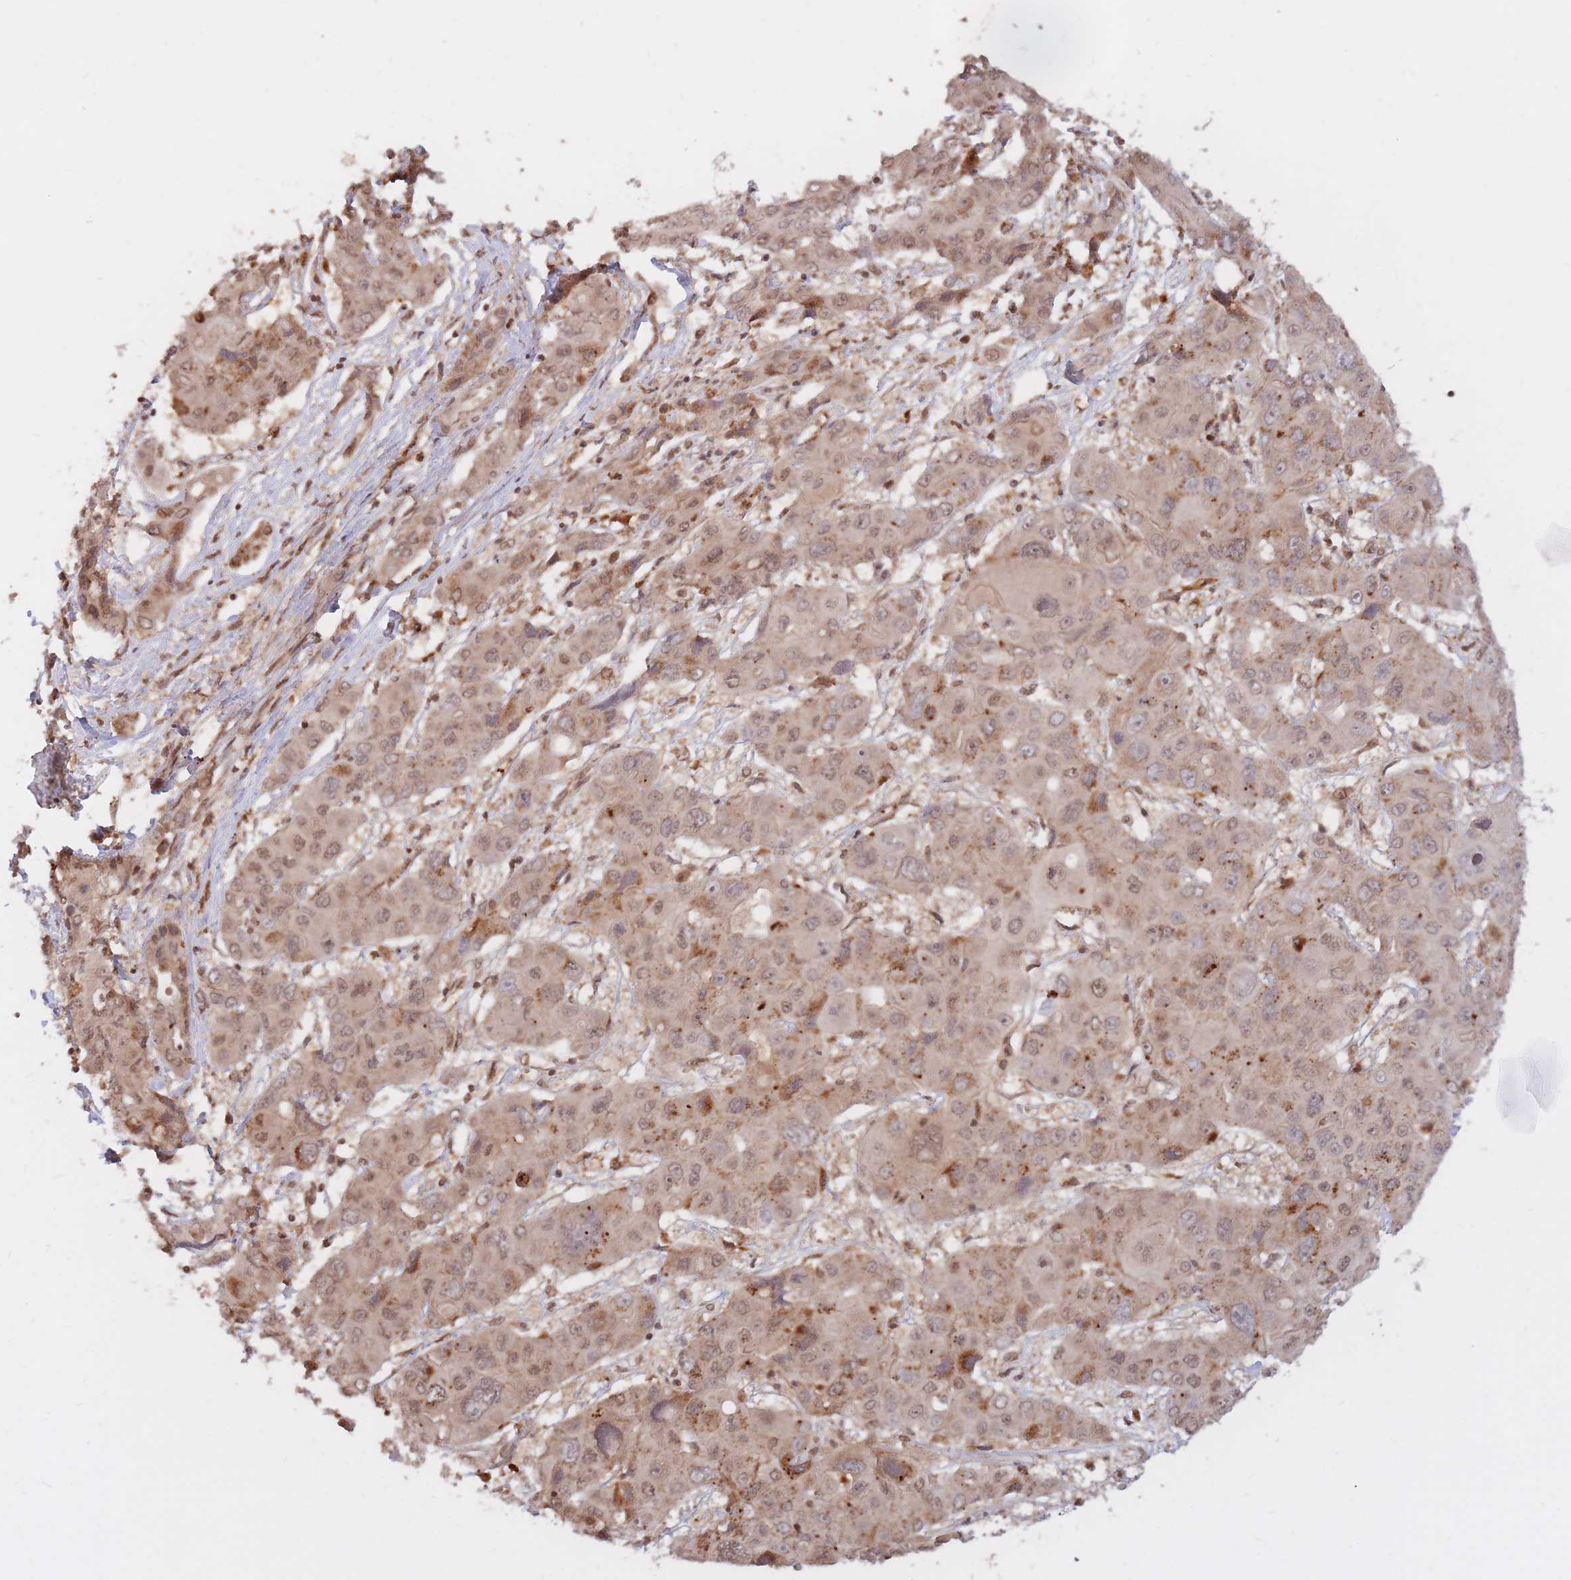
{"staining": {"intensity": "weak", "quantity": "25%-75%", "location": "cytoplasmic/membranous,nuclear"}, "tissue": "liver cancer", "cell_type": "Tumor cells", "image_type": "cancer", "snomed": [{"axis": "morphology", "description": "Cholangiocarcinoma"}, {"axis": "topography", "description": "Liver"}], "caption": "Tumor cells demonstrate weak cytoplasmic/membranous and nuclear expression in about 25%-75% of cells in liver cancer.", "gene": "SRA1", "patient": {"sex": "male", "age": 67}}